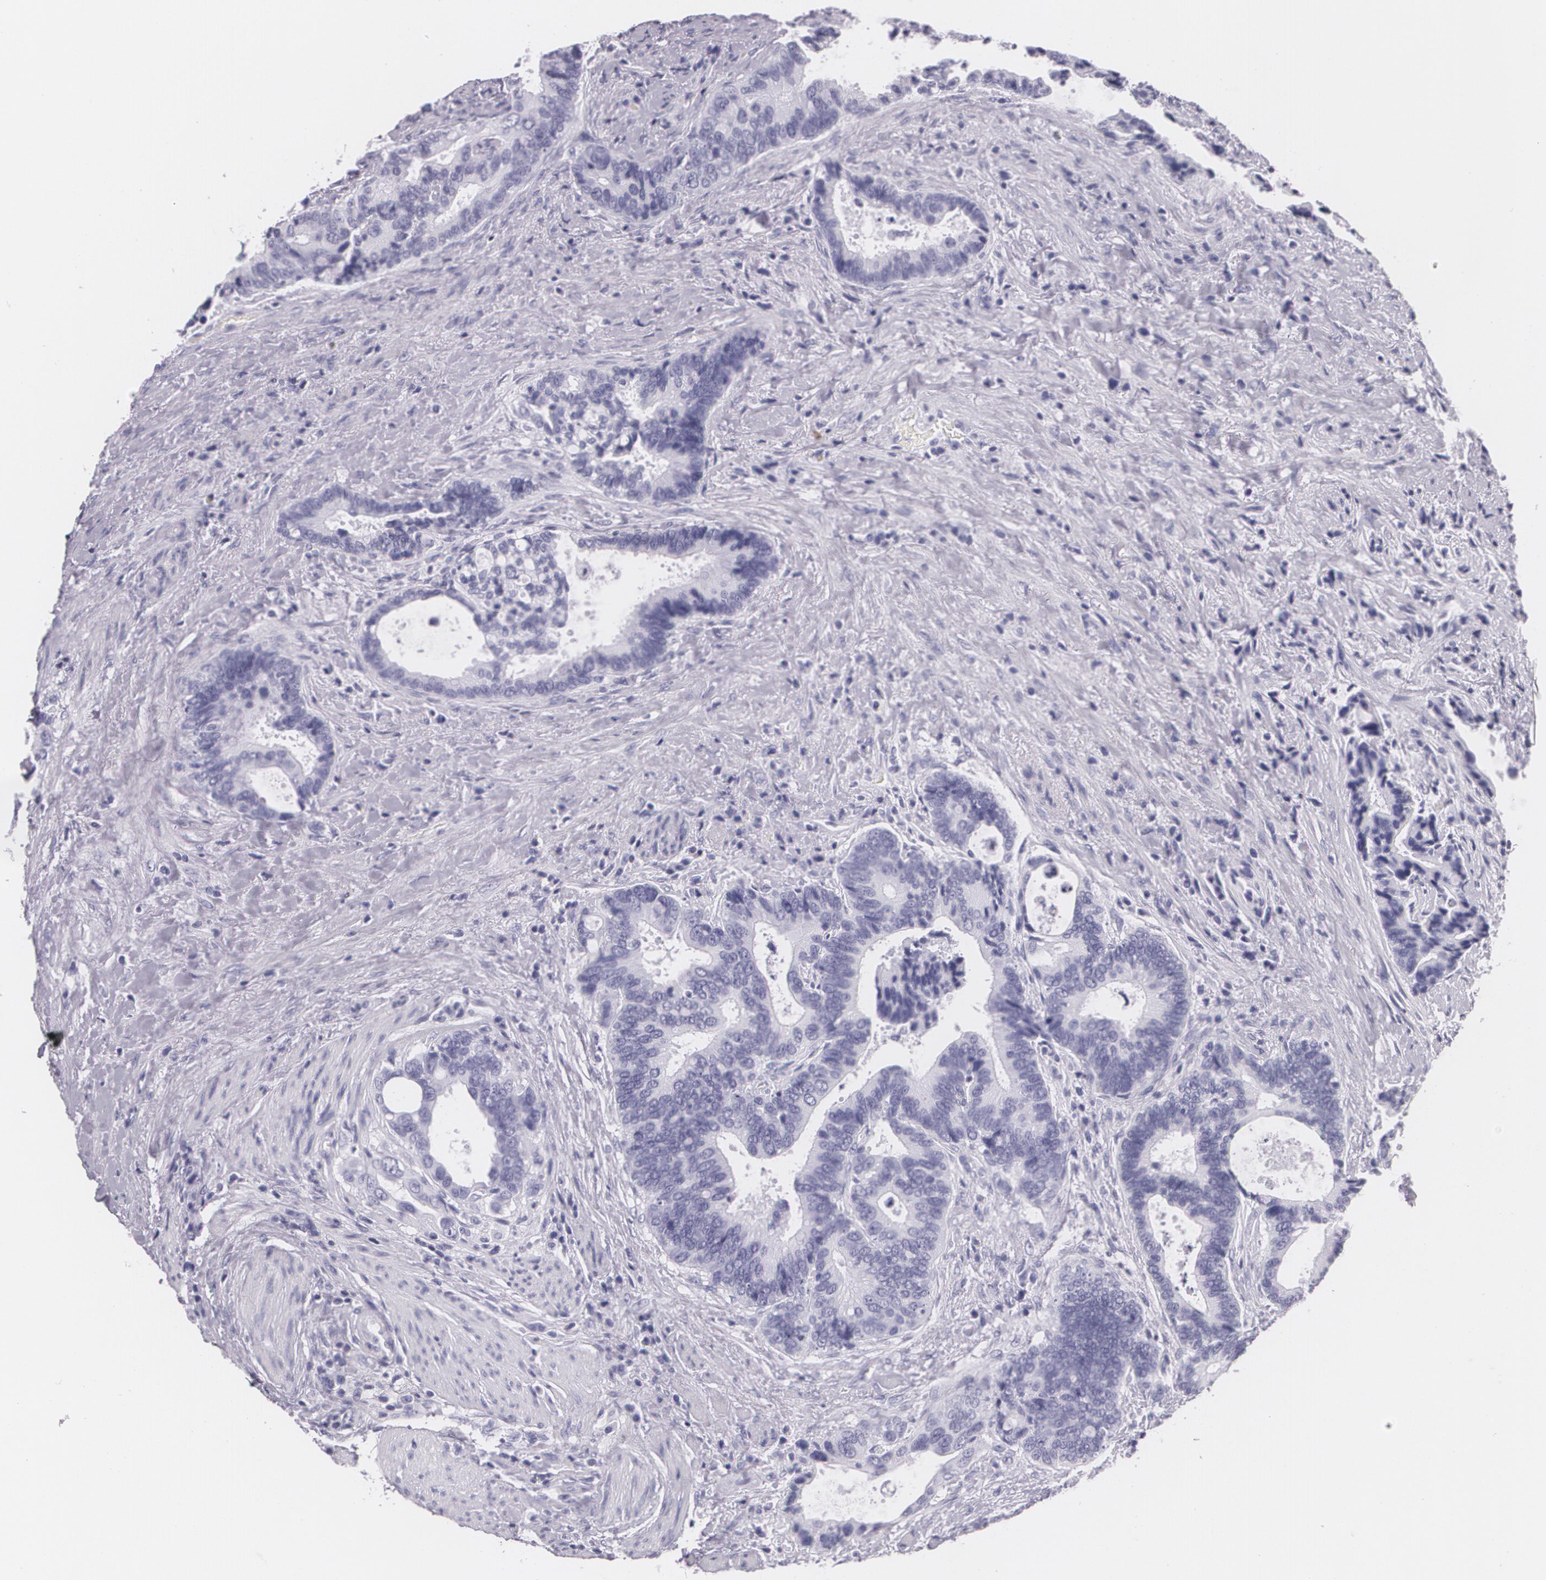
{"staining": {"intensity": "negative", "quantity": "none", "location": "none"}, "tissue": "colorectal cancer", "cell_type": "Tumor cells", "image_type": "cancer", "snomed": [{"axis": "morphology", "description": "Adenocarcinoma, NOS"}, {"axis": "topography", "description": "Rectum"}], "caption": "There is no significant staining in tumor cells of colorectal cancer.", "gene": "DLG4", "patient": {"sex": "female", "age": 67}}